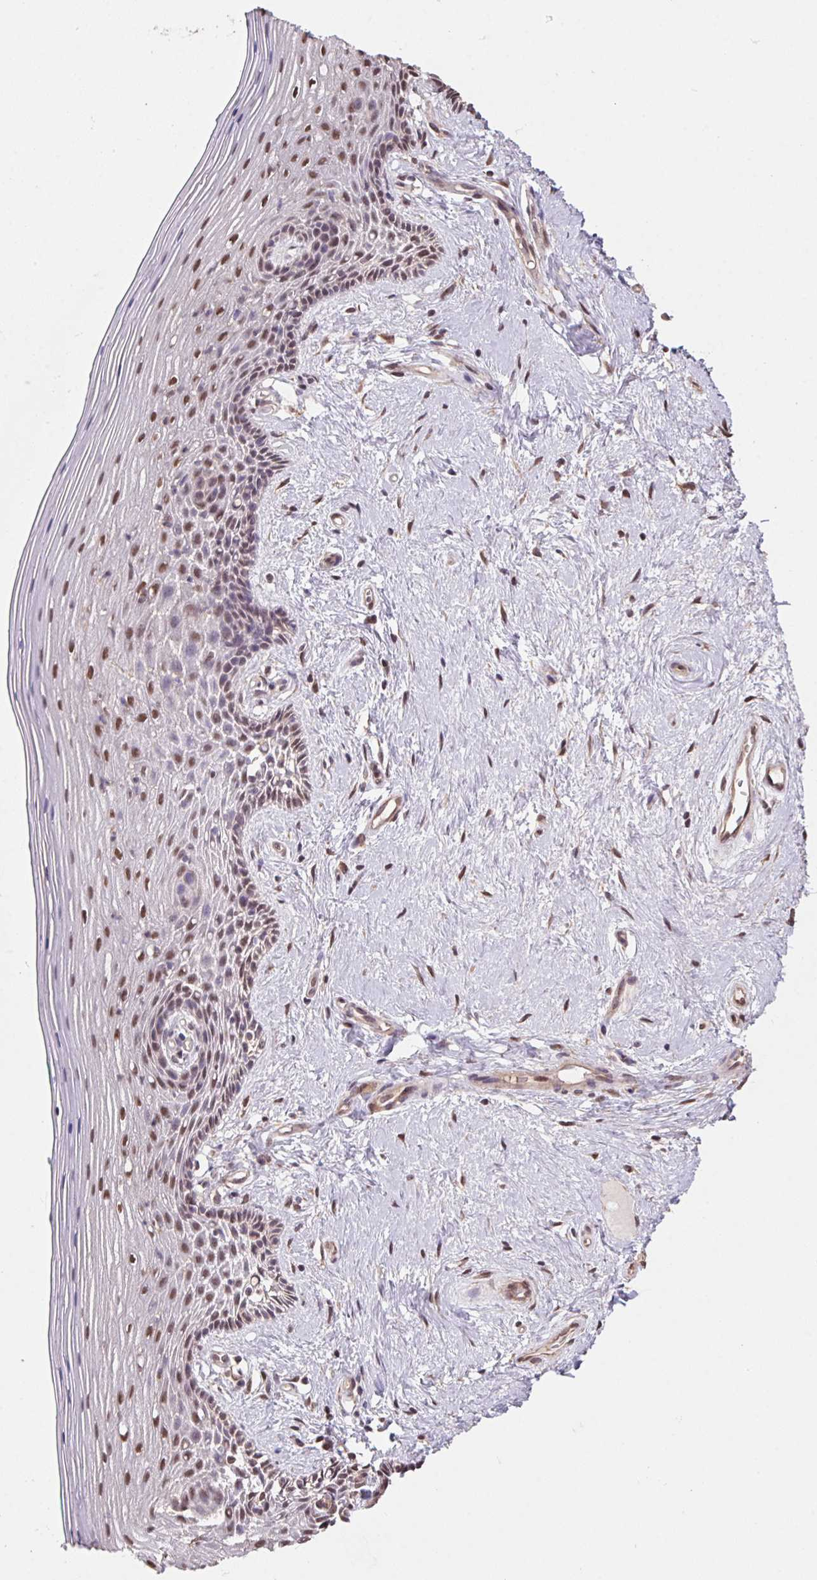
{"staining": {"intensity": "moderate", "quantity": "25%-75%", "location": "nuclear"}, "tissue": "vagina", "cell_type": "Squamous epithelial cells", "image_type": "normal", "snomed": [{"axis": "morphology", "description": "Normal tissue, NOS"}, {"axis": "topography", "description": "Vagina"}], "caption": "Immunohistochemical staining of benign human vagina shows medium levels of moderate nuclear staining in approximately 25%-75% of squamous epithelial cells. Using DAB (brown) and hematoxylin (blue) stains, captured at high magnification using brightfield microscopy.", "gene": "CUTA", "patient": {"sex": "female", "age": 45}}